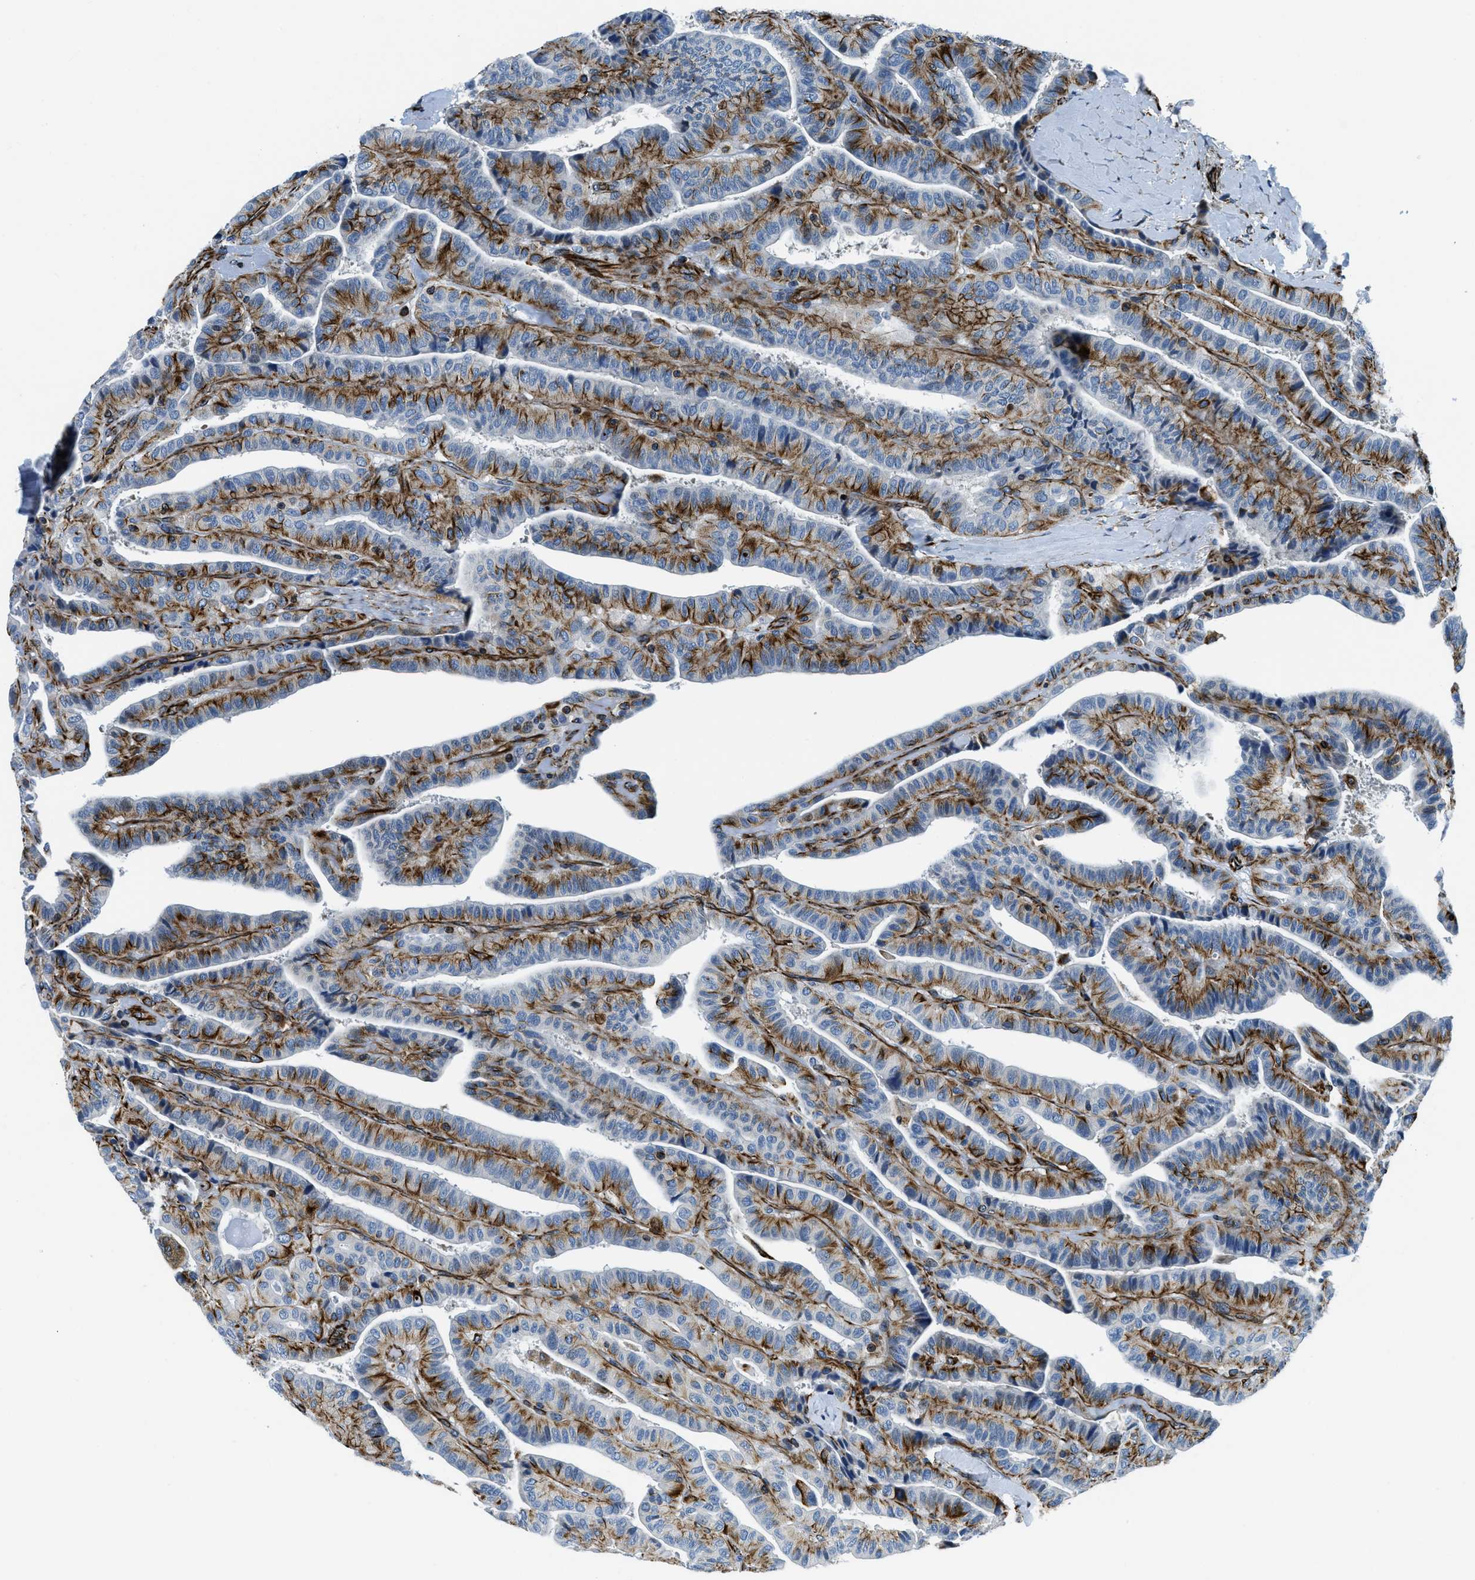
{"staining": {"intensity": "moderate", "quantity": ">75%", "location": "cytoplasmic/membranous"}, "tissue": "thyroid cancer", "cell_type": "Tumor cells", "image_type": "cancer", "snomed": [{"axis": "morphology", "description": "Papillary adenocarcinoma, NOS"}, {"axis": "topography", "description": "Thyroid gland"}], "caption": "The immunohistochemical stain shows moderate cytoplasmic/membranous staining in tumor cells of thyroid cancer (papillary adenocarcinoma) tissue. (DAB (3,3'-diaminobenzidine) = brown stain, brightfield microscopy at high magnification).", "gene": "GNS", "patient": {"sex": "male", "age": 77}}